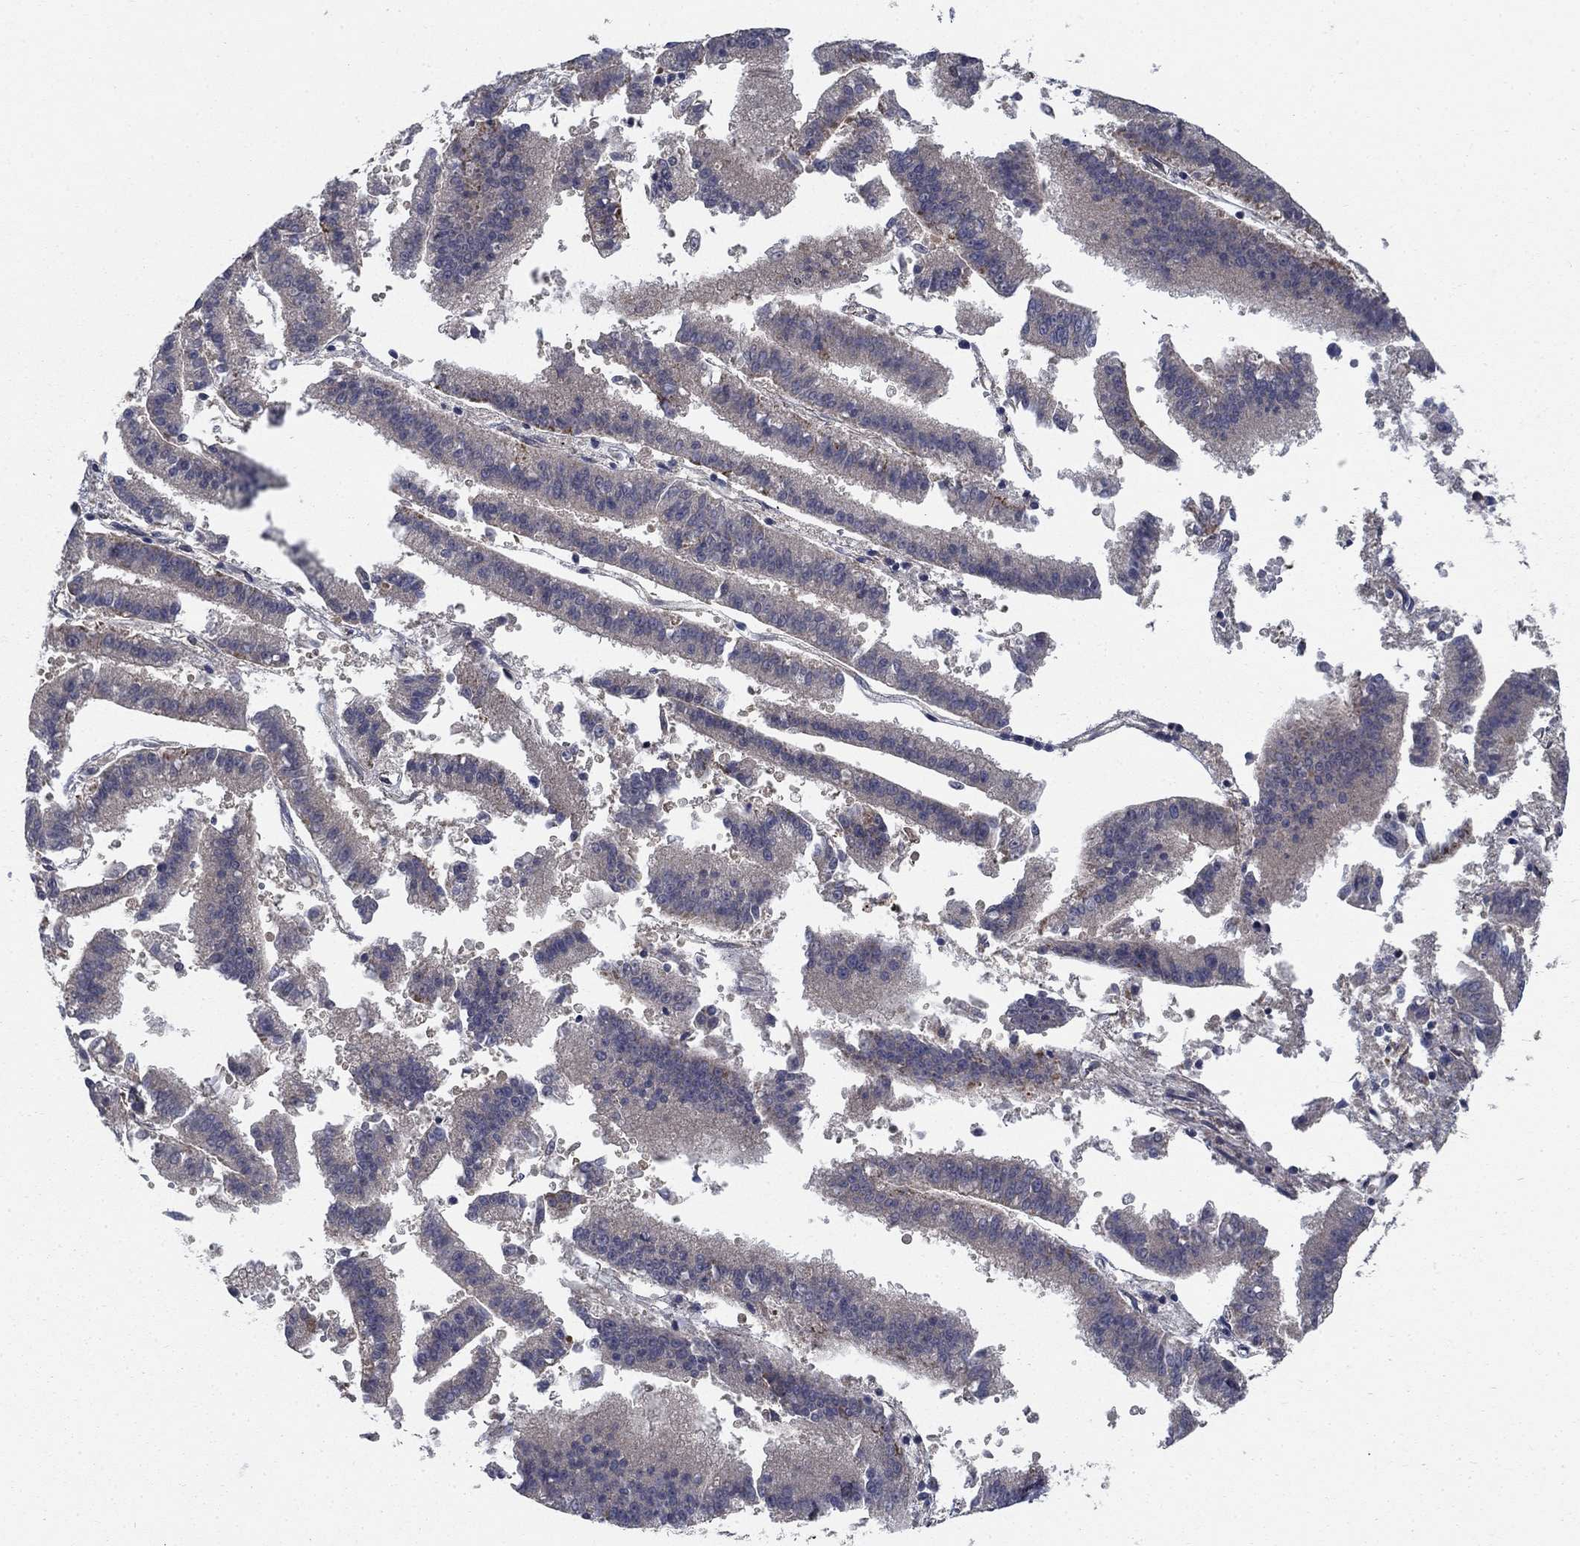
{"staining": {"intensity": "negative", "quantity": "none", "location": "none"}, "tissue": "endometrial cancer", "cell_type": "Tumor cells", "image_type": "cancer", "snomed": [{"axis": "morphology", "description": "Adenocarcinoma, NOS"}, {"axis": "topography", "description": "Endometrium"}], "caption": "Endometrial adenocarcinoma was stained to show a protein in brown. There is no significant expression in tumor cells. (DAB (3,3'-diaminobenzidine) immunohistochemistry, high magnification).", "gene": "NME7", "patient": {"sex": "female", "age": 66}}